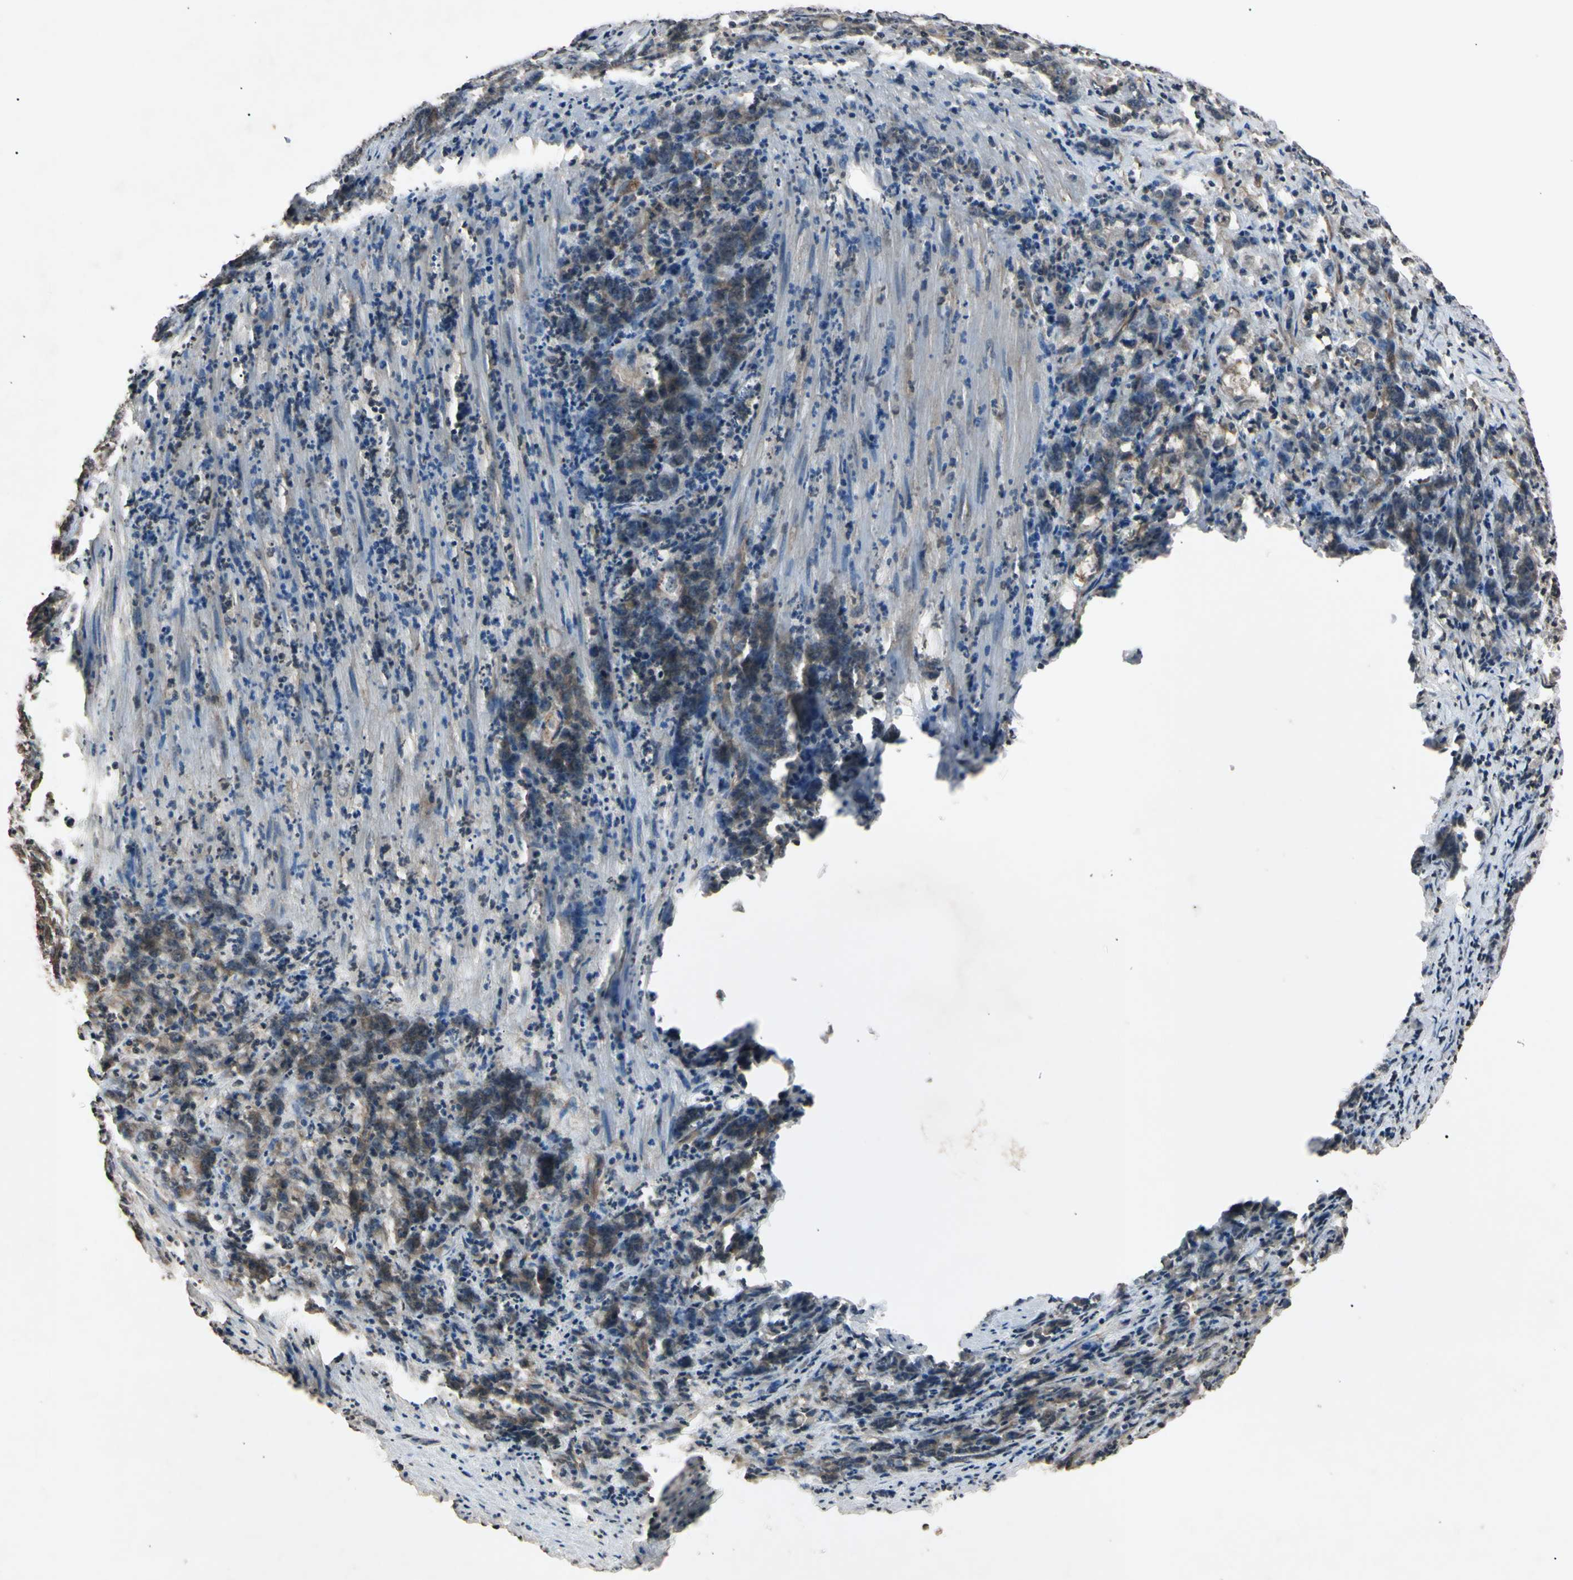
{"staining": {"intensity": "weak", "quantity": "25%-75%", "location": "cytoplasmic/membranous"}, "tissue": "stomach cancer", "cell_type": "Tumor cells", "image_type": "cancer", "snomed": [{"axis": "morphology", "description": "Adenocarcinoma, NOS"}, {"axis": "topography", "description": "Stomach, lower"}], "caption": "Protein staining reveals weak cytoplasmic/membranous positivity in about 25%-75% of tumor cells in stomach adenocarcinoma.", "gene": "EPN1", "patient": {"sex": "female", "age": 71}}